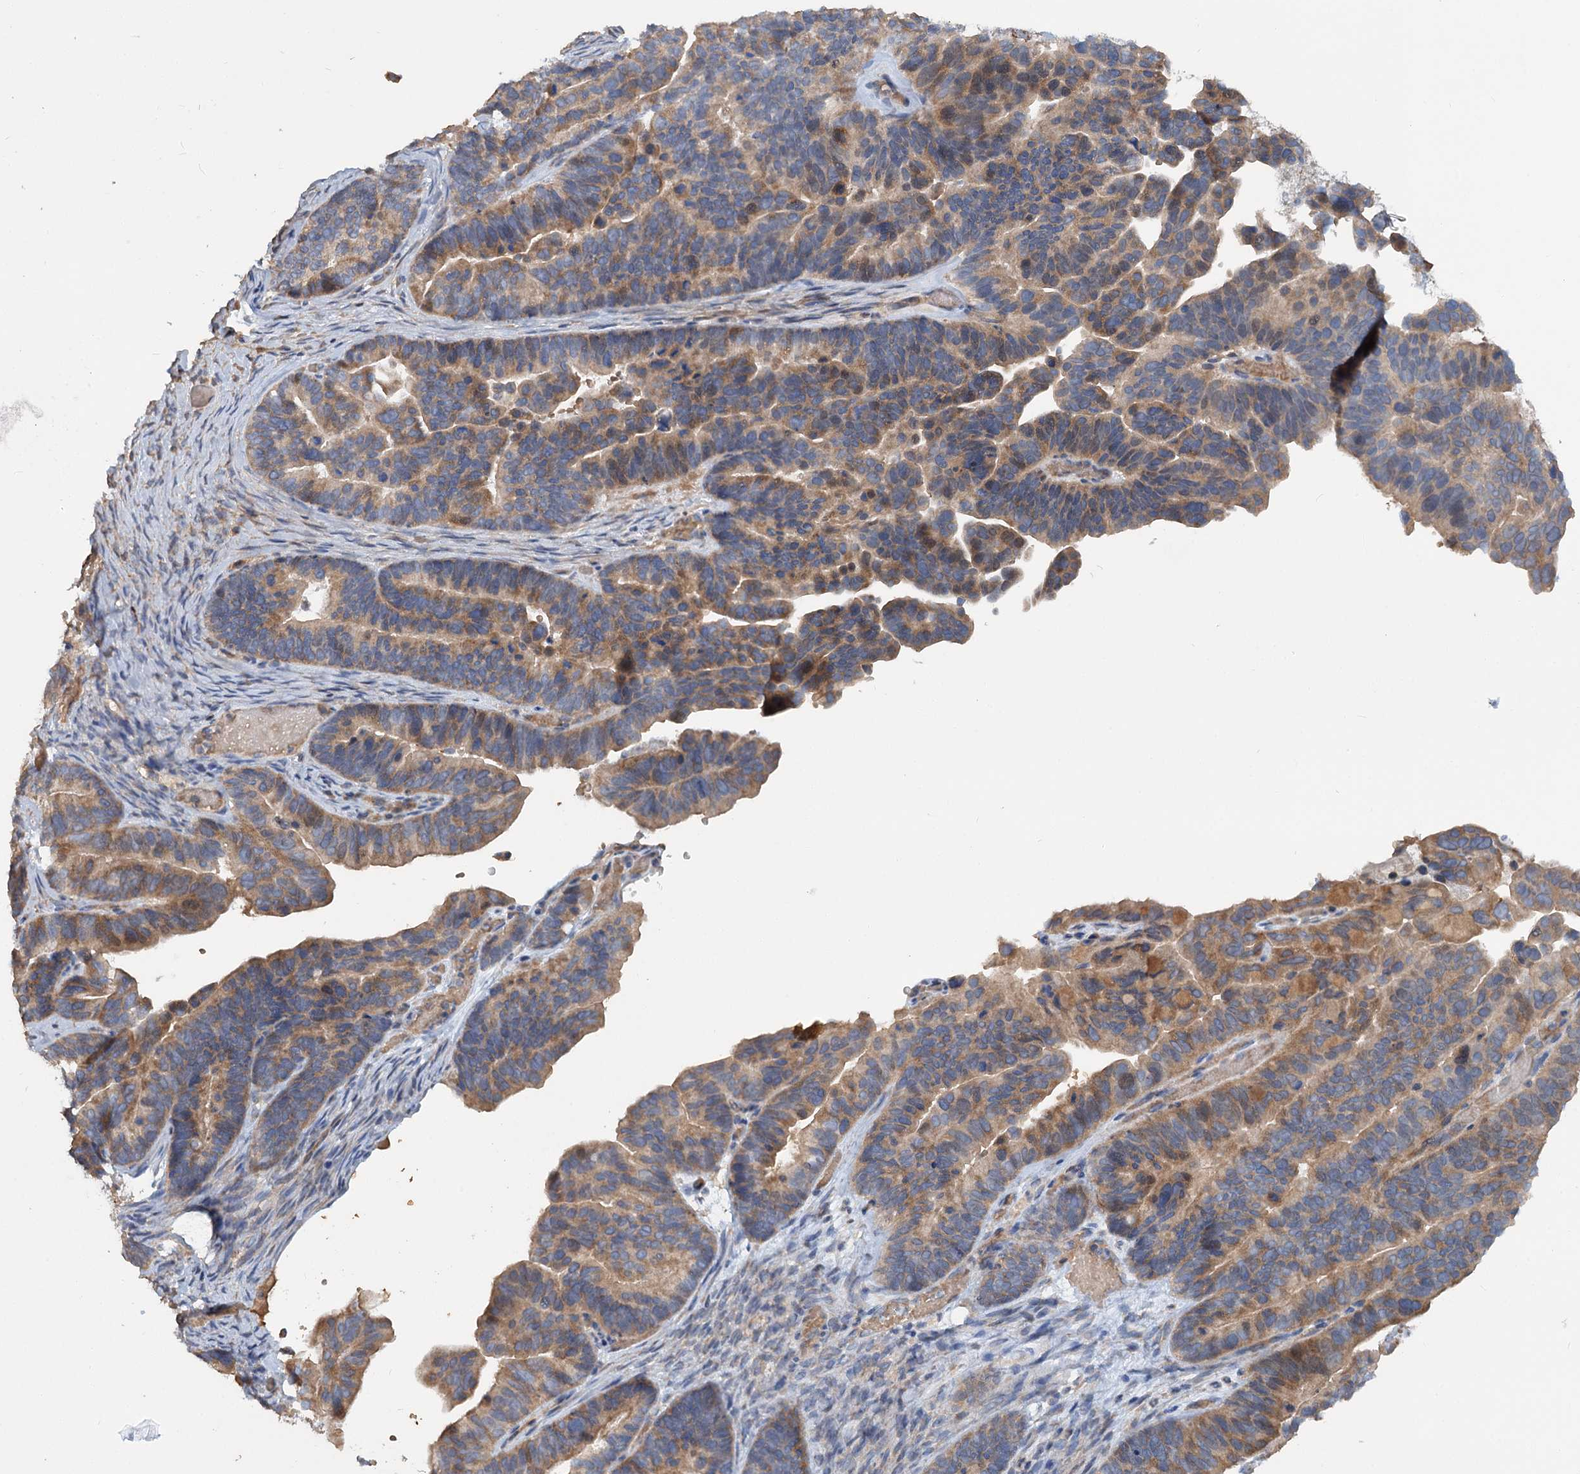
{"staining": {"intensity": "moderate", "quantity": ">75%", "location": "cytoplasmic/membranous"}, "tissue": "ovarian cancer", "cell_type": "Tumor cells", "image_type": "cancer", "snomed": [{"axis": "morphology", "description": "Cystadenocarcinoma, serous, NOS"}, {"axis": "topography", "description": "Ovary"}], "caption": "Moderate cytoplasmic/membranous protein staining is present in about >75% of tumor cells in ovarian serous cystadenocarcinoma.", "gene": "URAD", "patient": {"sex": "female", "age": 56}}